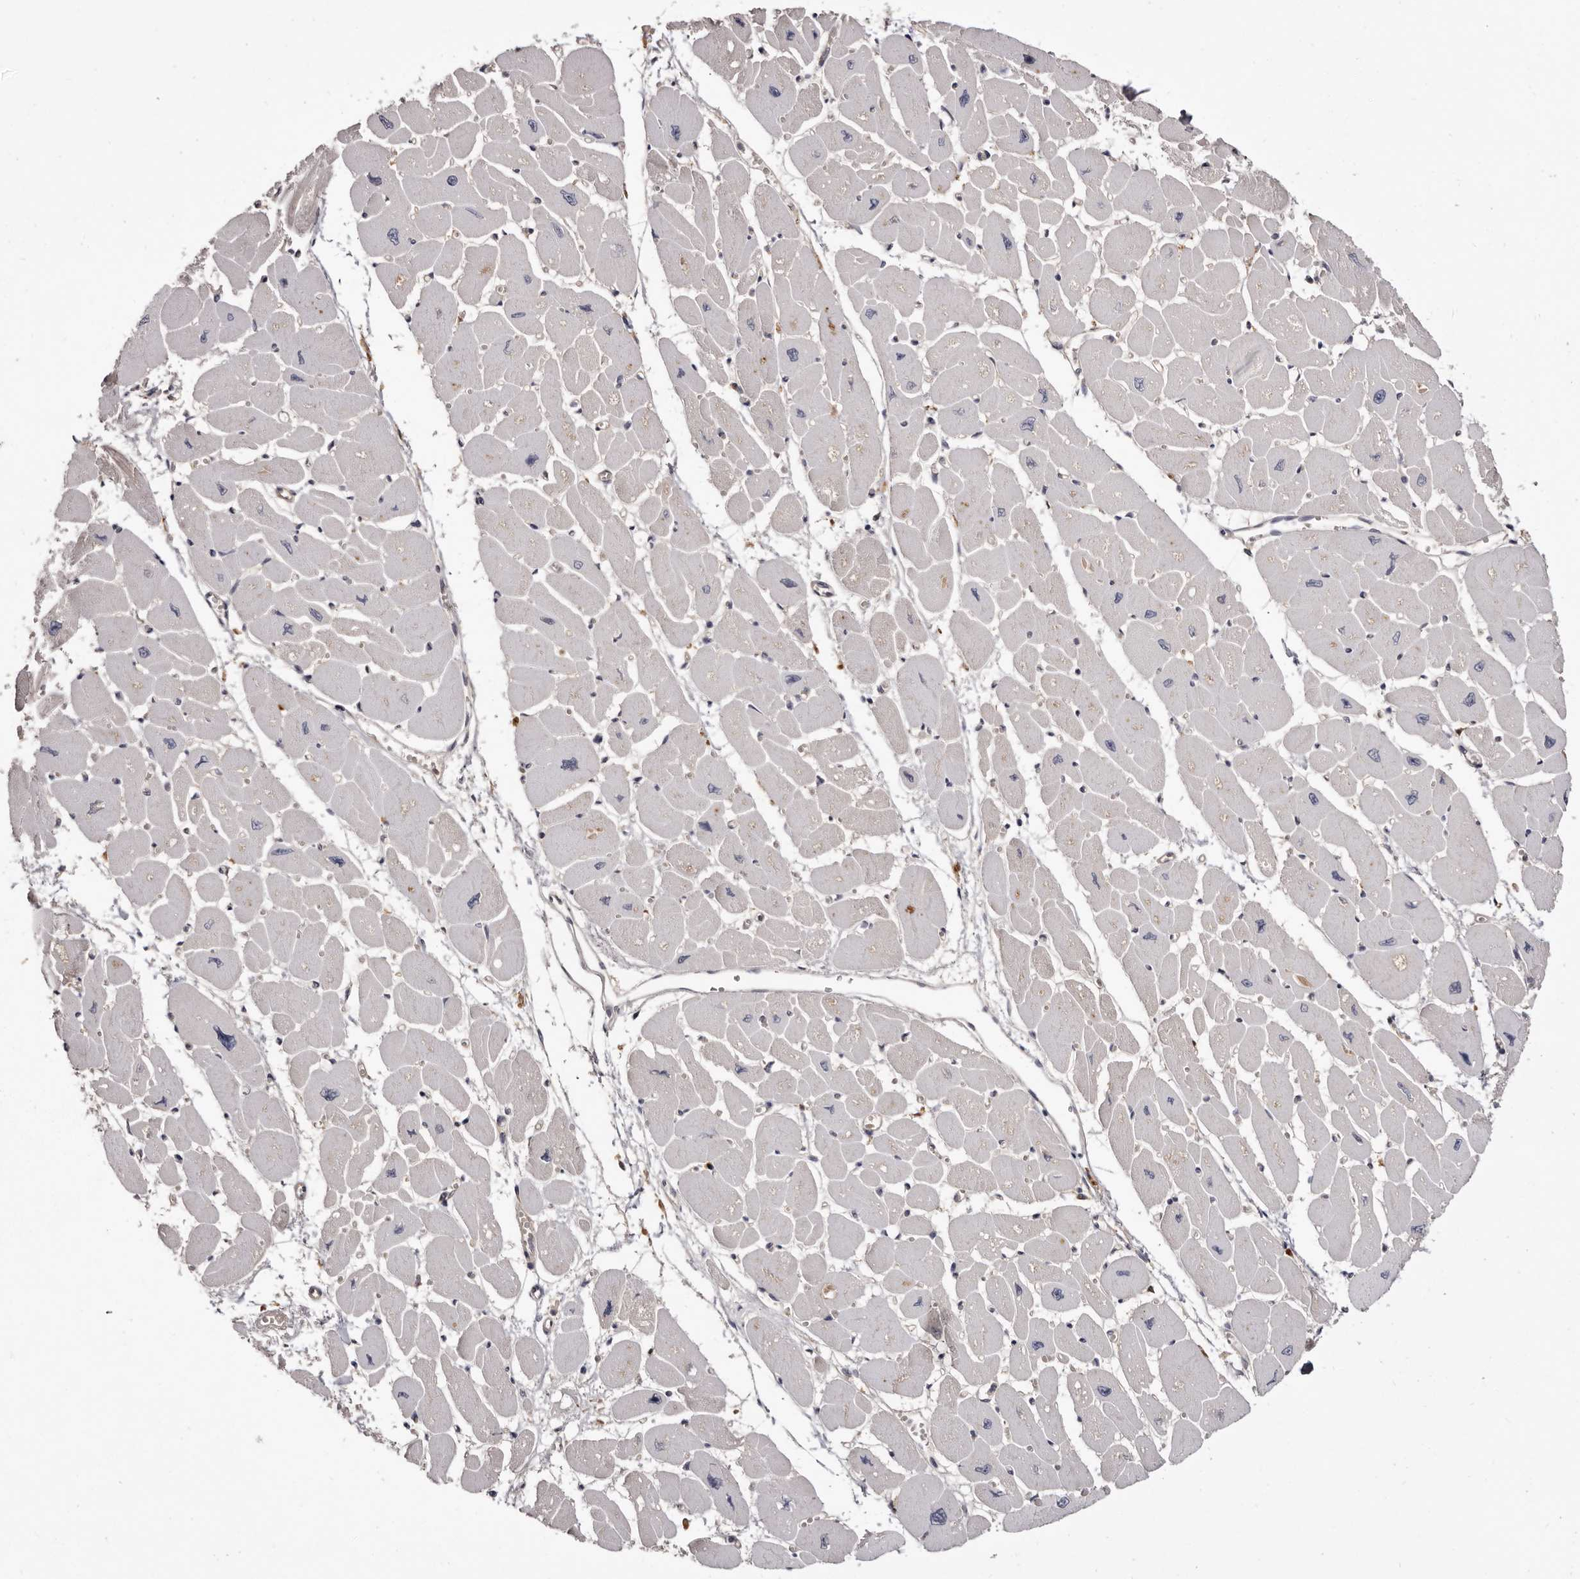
{"staining": {"intensity": "weak", "quantity": "25%-75%", "location": "cytoplasmic/membranous"}, "tissue": "heart muscle", "cell_type": "Cardiomyocytes", "image_type": "normal", "snomed": [{"axis": "morphology", "description": "Normal tissue, NOS"}, {"axis": "topography", "description": "Heart"}], "caption": "IHC photomicrograph of unremarkable heart muscle stained for a protein (brown), which exhibits low levels of weak cytoplasmic/membranous expression in approximately 25%-75% of cardiomyocytes.", "gene": "INAVA", "patient": {"sex": "female", "age": 54}}